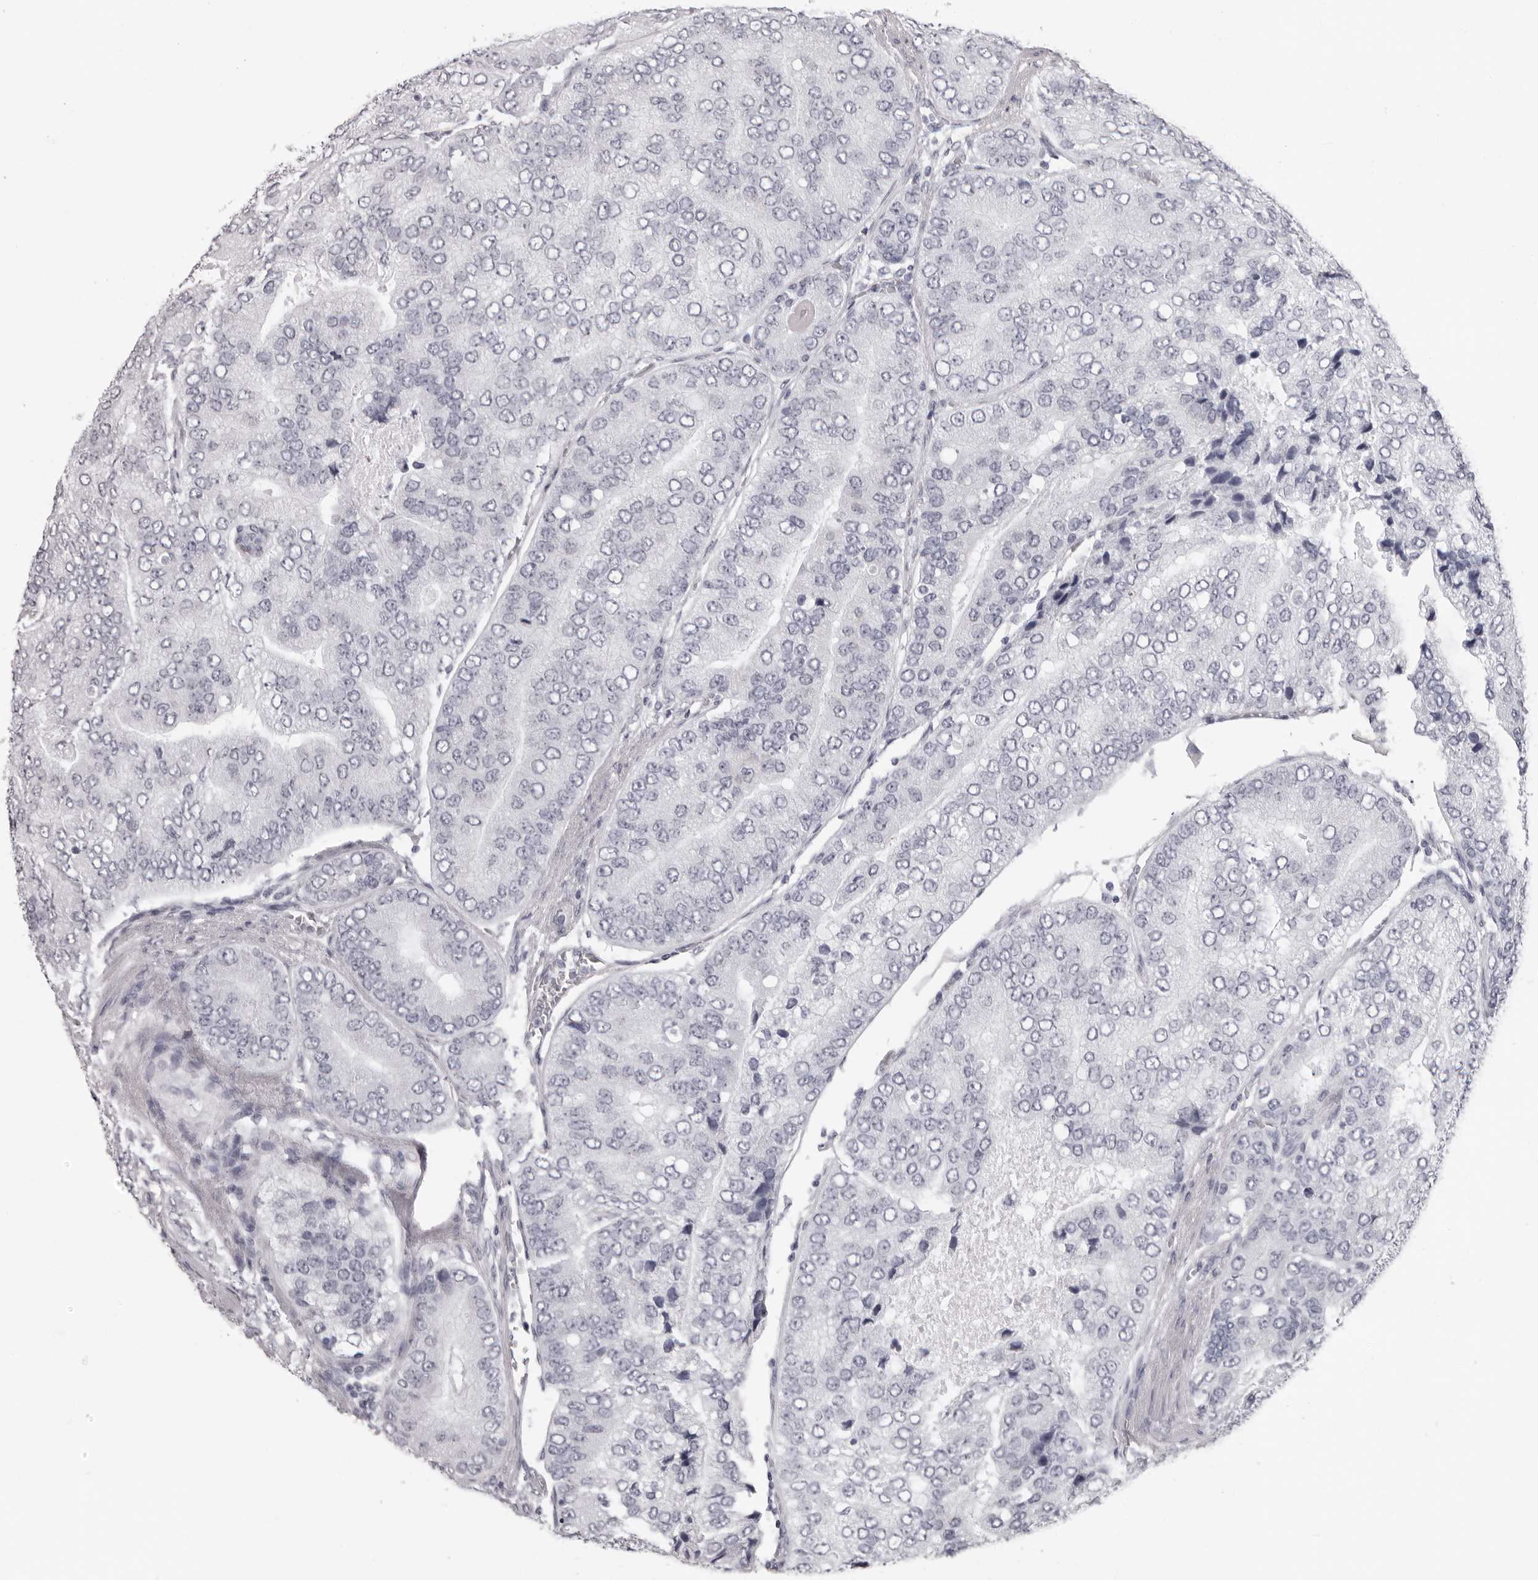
{"staining": {"intensity": "negative", "quantity": "none", "location": "none"}, "tissue": "prostate cancer", "cell_type": "Tumor cells", "image_type": "cancer", "snomed": [{"axis": "morphology", "description": "Adenocarcinoma, High grade"}, {"axis": "topography", "description": "Prostate"}], "caption": "Tumor cells show no significant expression in high-grade adenocarcinoma (prostate).", "gene": "DNALI1", "patient": {"sex": "male", "age": 70}}